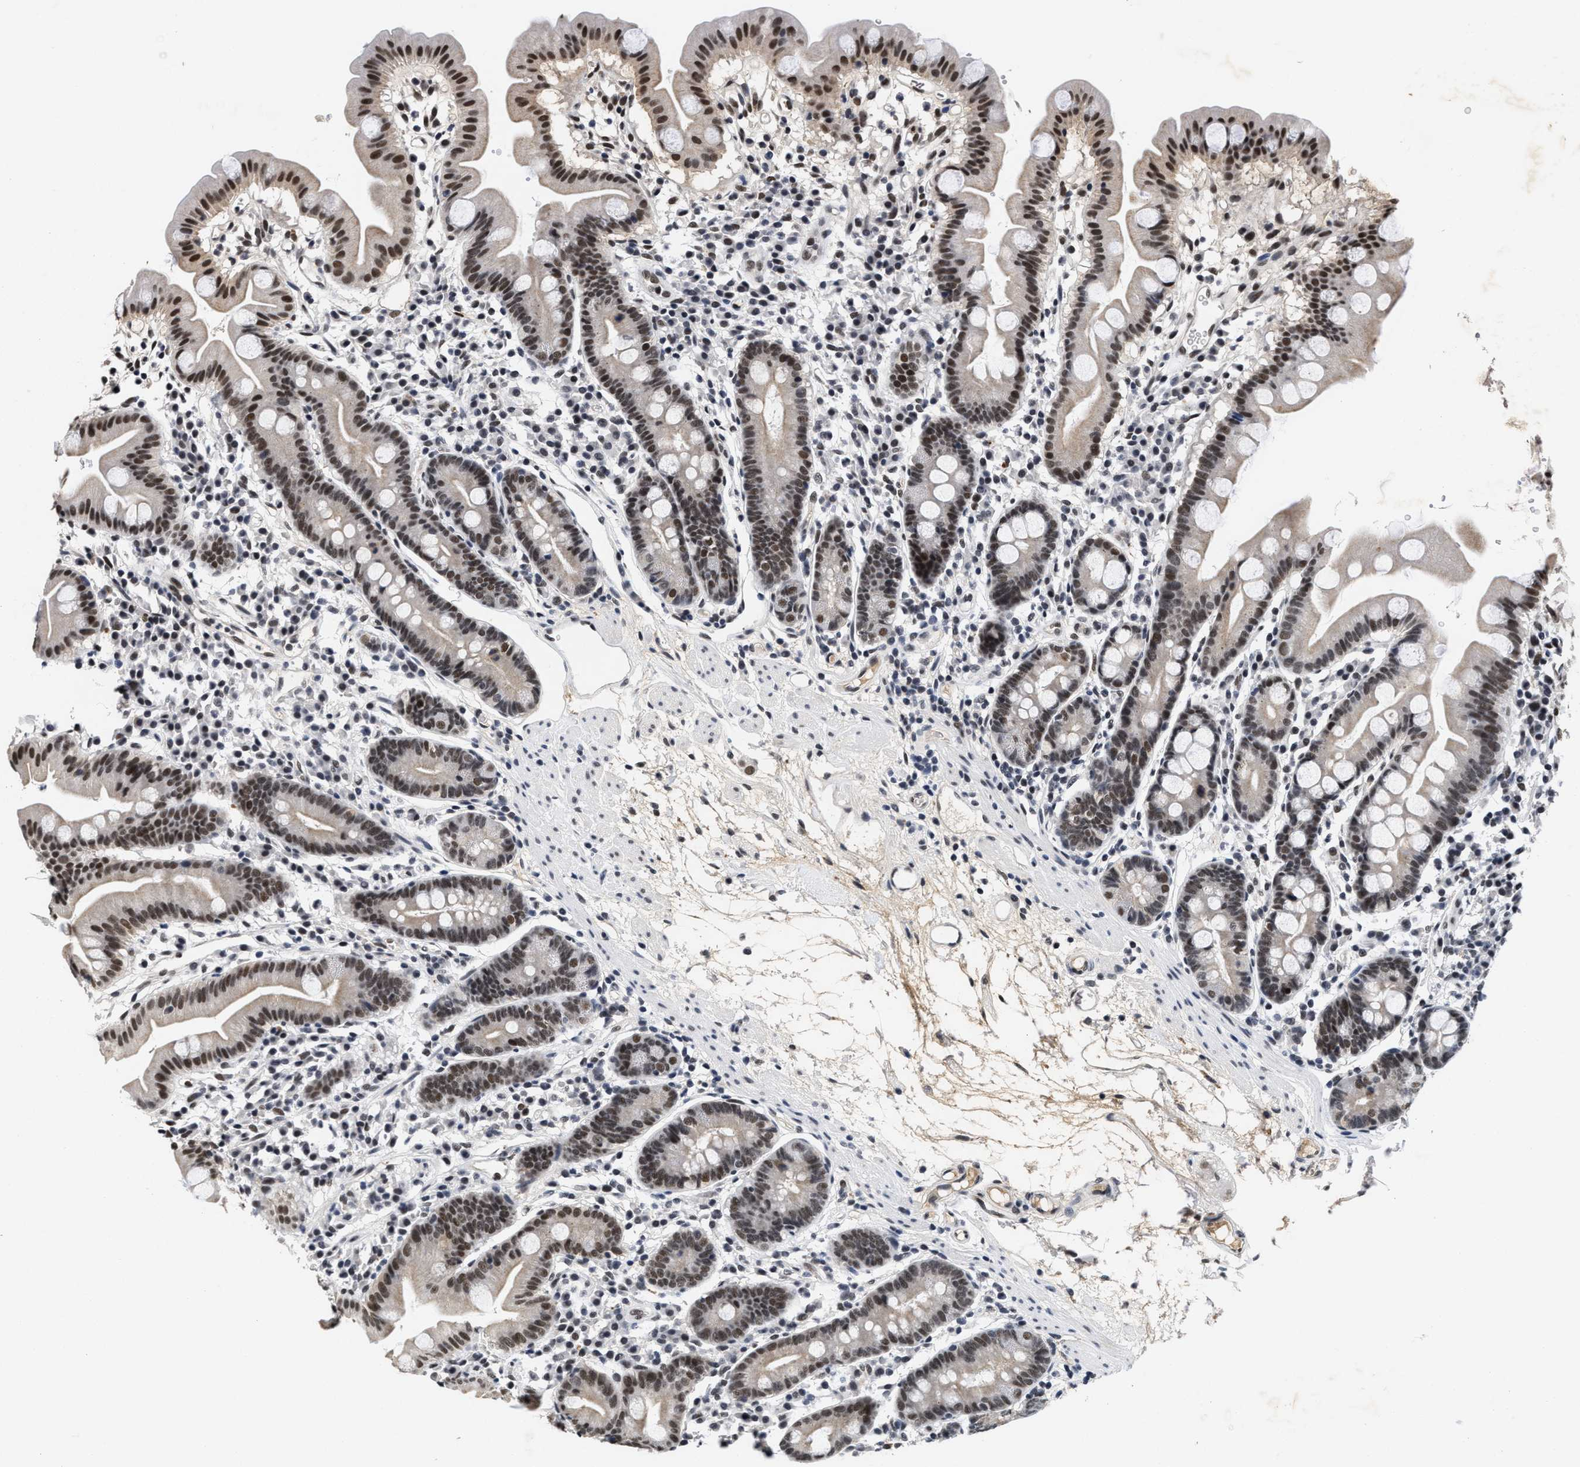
{"staining": {"intensity": "strong", "quantity": ">75%", "location": "nuclear"}, "tissue": "duodenum", "cell_type": "Glandular cells", "image_type": "normal", "snomed": [{"axis": "morphology", "description": "Normal tissue, NOS"}, {"axis": "topography", "description": "Duodenum"}], "caption": "Immunohistochemical staining of unremarkable duodenum shows strong nuclear protein positivity in approximately >75% of glandular cells. (DAB (3,3'-diaminobenzidine) IHC, brown staining for protein, blue staining for nuclei).", "gene": "INIP", "patient": {"sex": "male", "age": 50}}